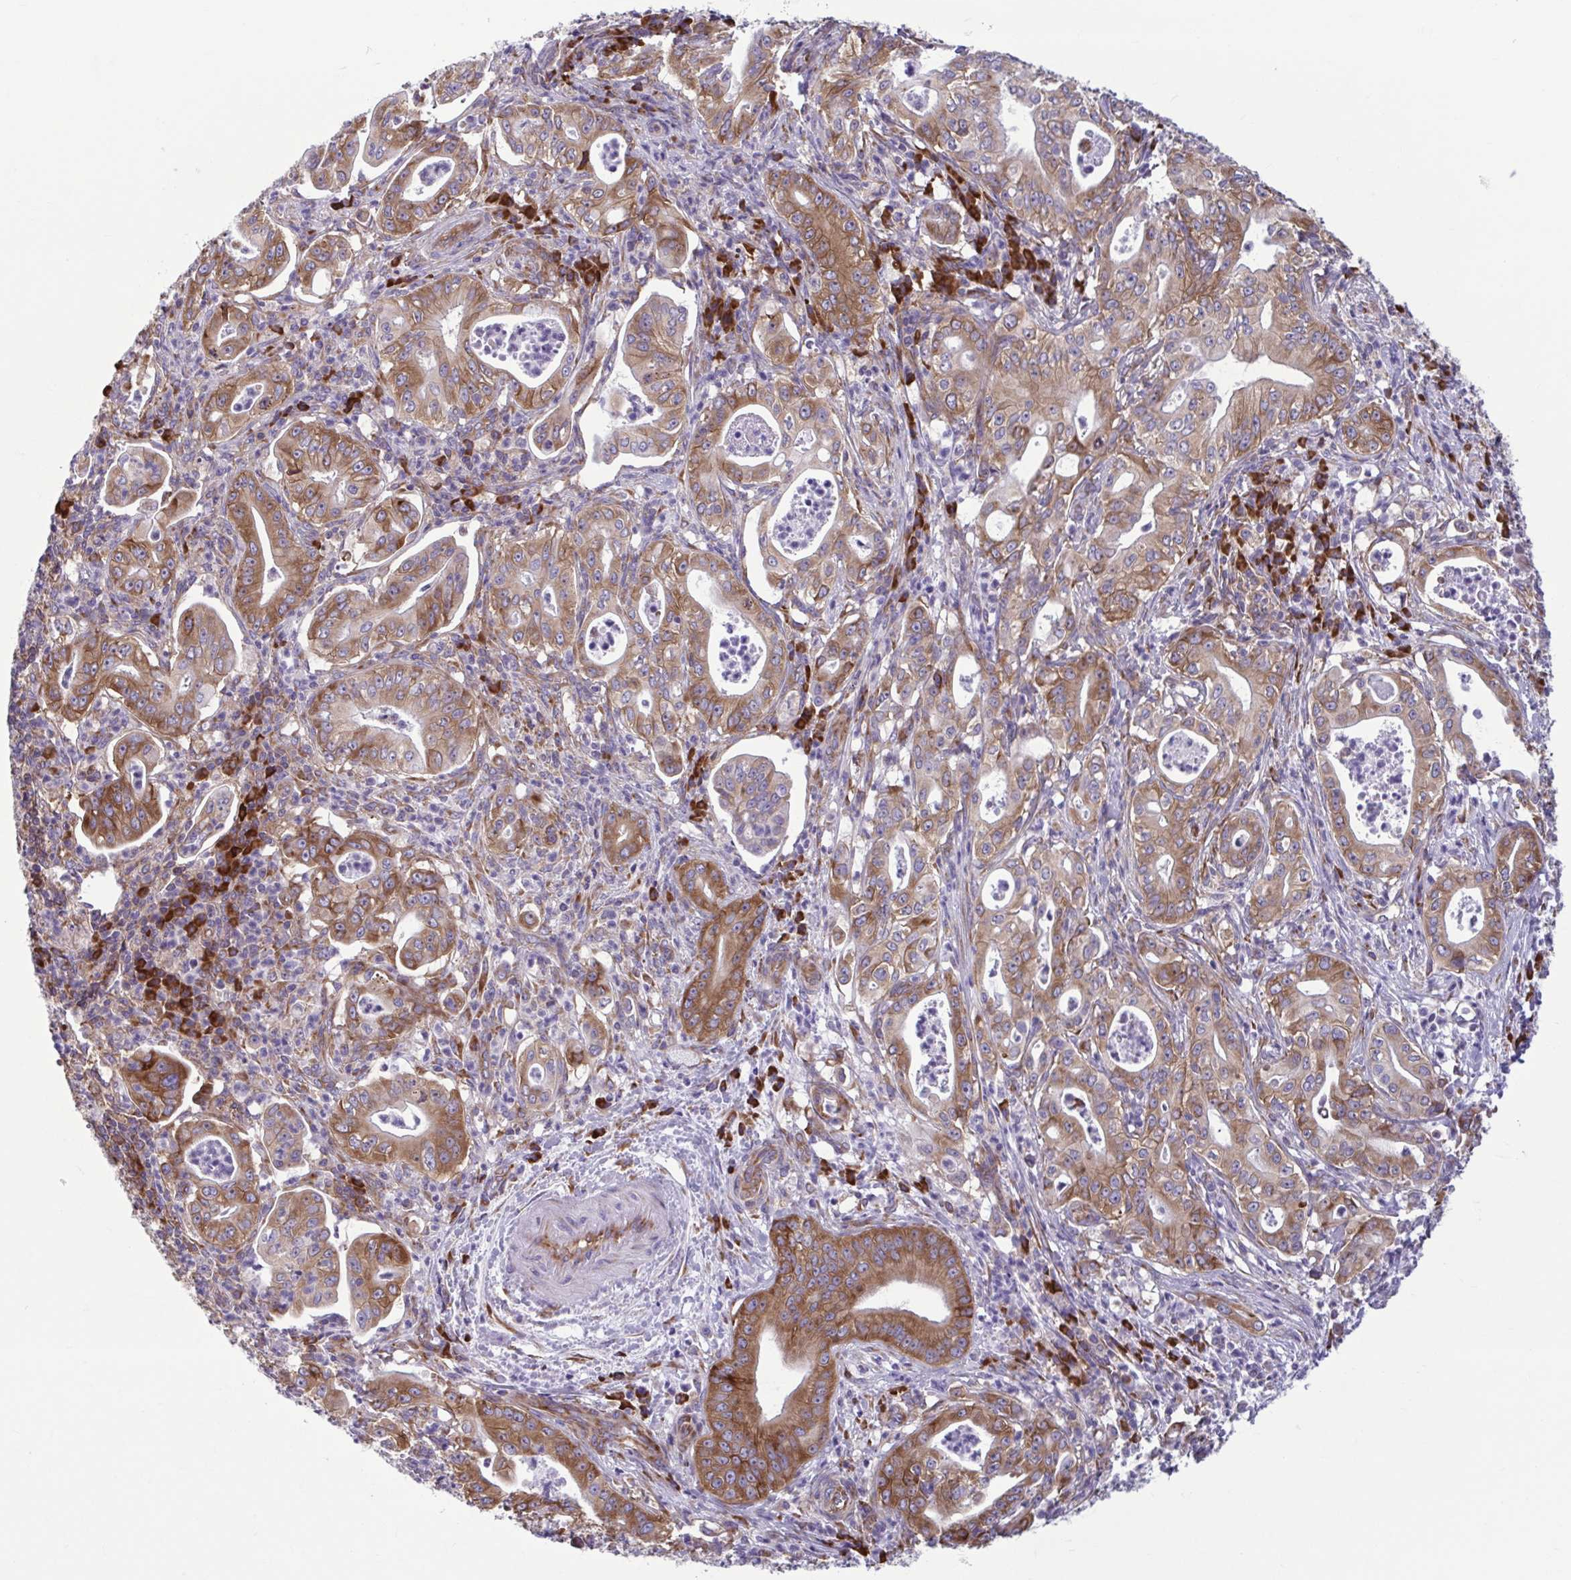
{"staining": {"intensity": "moderate", "quantity": ">75%", "location": "cytoplasmic/membranous"}, "tissue": "pancreatic cancer", "cell_type": "Tumor cells", "image_type": "cancer", "snomed": [{"axis": "morphology", "description": "Adenocarcinoma, NOS"}, {"axis": "topography", "description": "Pancreas"}], "caption": "Immunohistochemical staining of pancreatic cancer (adenocarcinoma) reveals medium levels of moderate cytoplasmic/membranous staining in about >75% of tumor cells. The protein is stained brown, and the nuclei are stained in blue (DAB IHC with brightfield microscopy, high magnification).", "gene": "RPS16", "patient": {"sex": "male", "age": 71}}